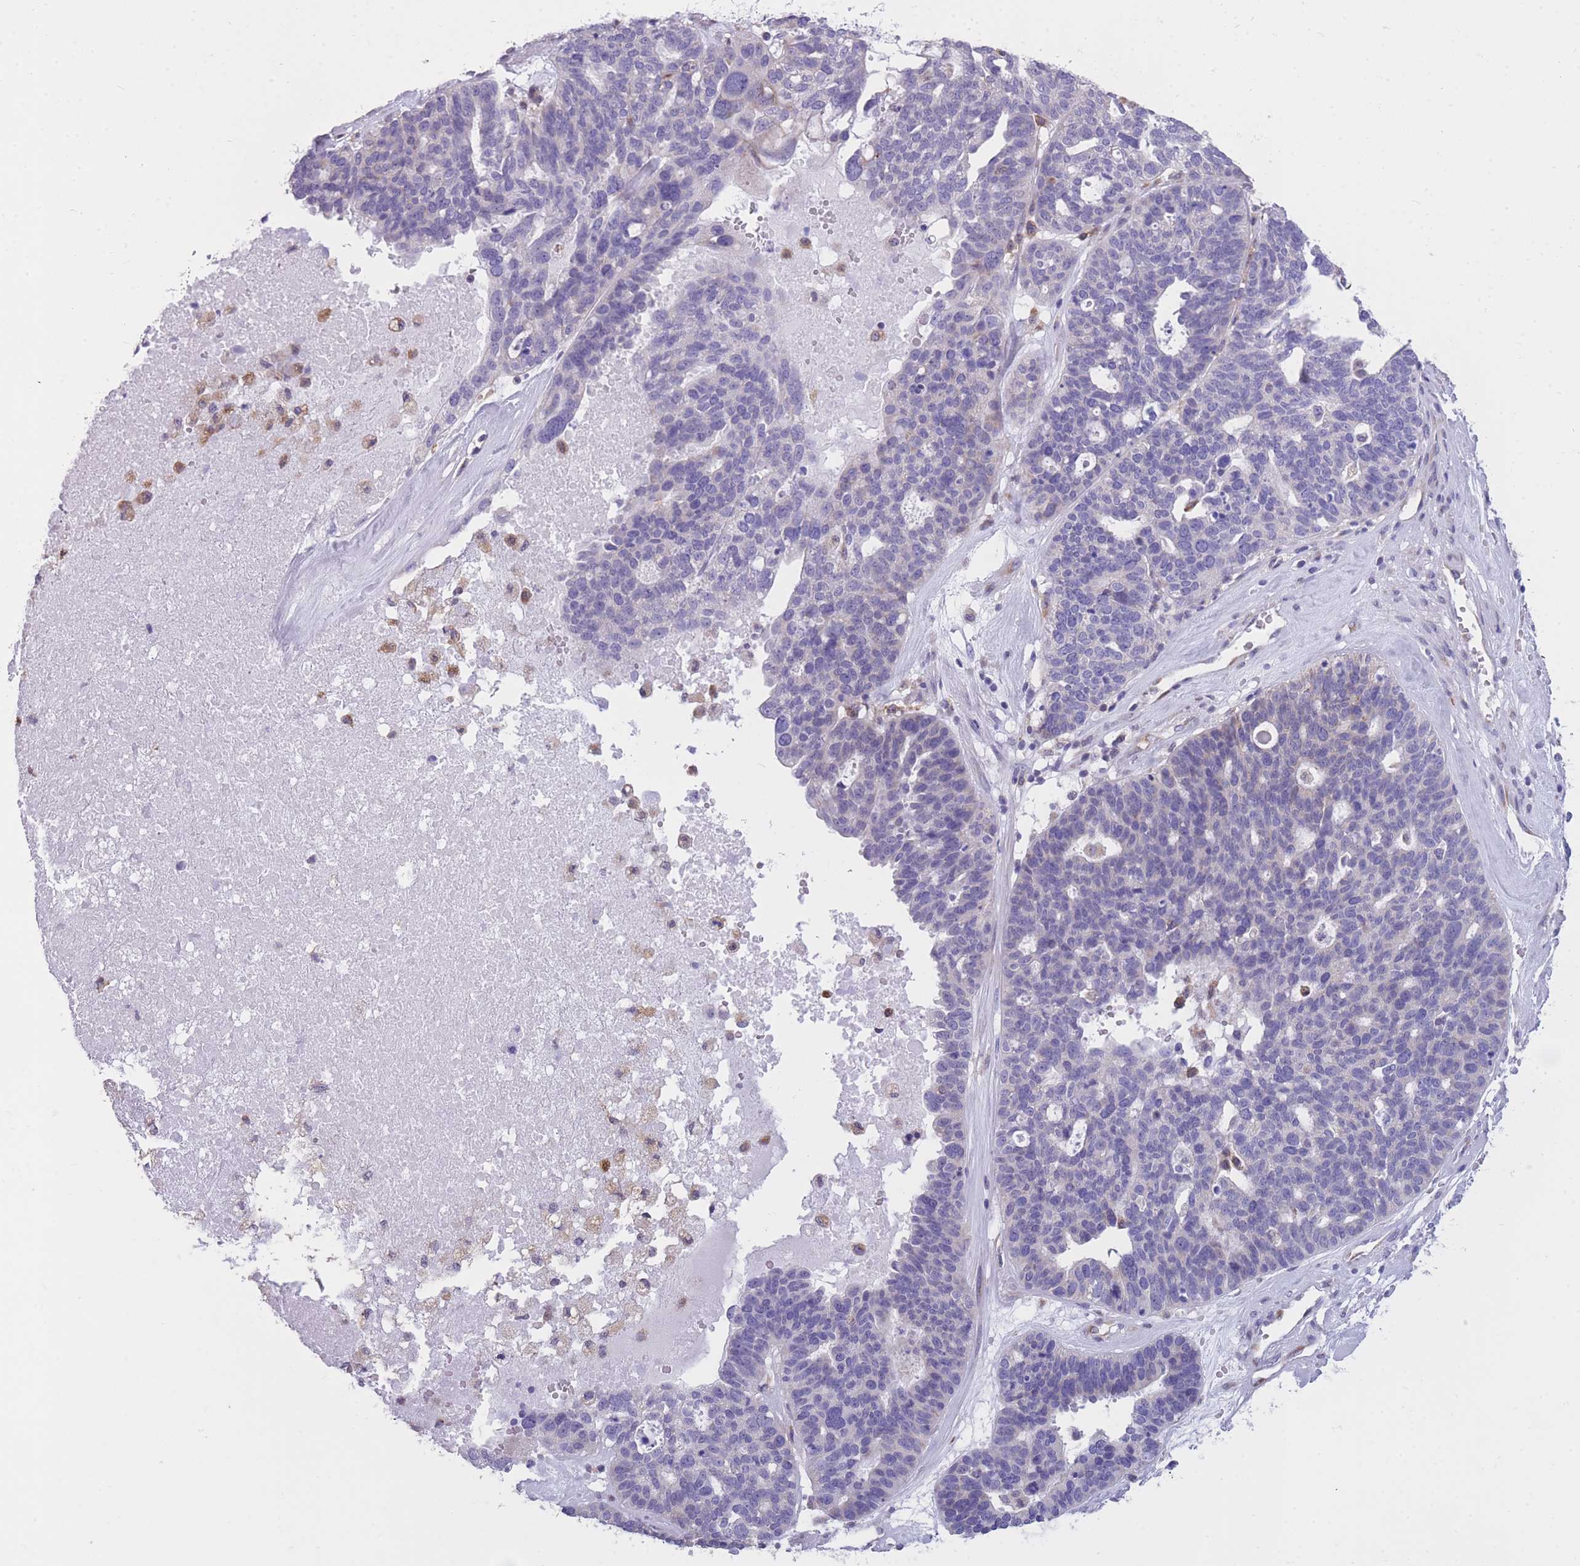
{"staining": {"intensity": "negative", "quantity": "none", "location": "none"}, "tissue": "ovarian cancer", "cell_type": "Tumor cells", "image_type": "cancer", "snomed": [{"axis": "morphology", "description": "Cystadenocarcinoma, serous, NOS"}, {"axis": "topography", "description": "Ovary"}], "caption": "Tumor cells are negative for brown protein staining in ovarian cancer (serous cystadenocarcinoma). Brightfield microscopy of immunohistochemistry (IHC) stained with DAB (brown) and hematoxylin (blue), captured at high magnification.", "gene": "ZNF662", "patient": {"sex": "female", "age": 59}}